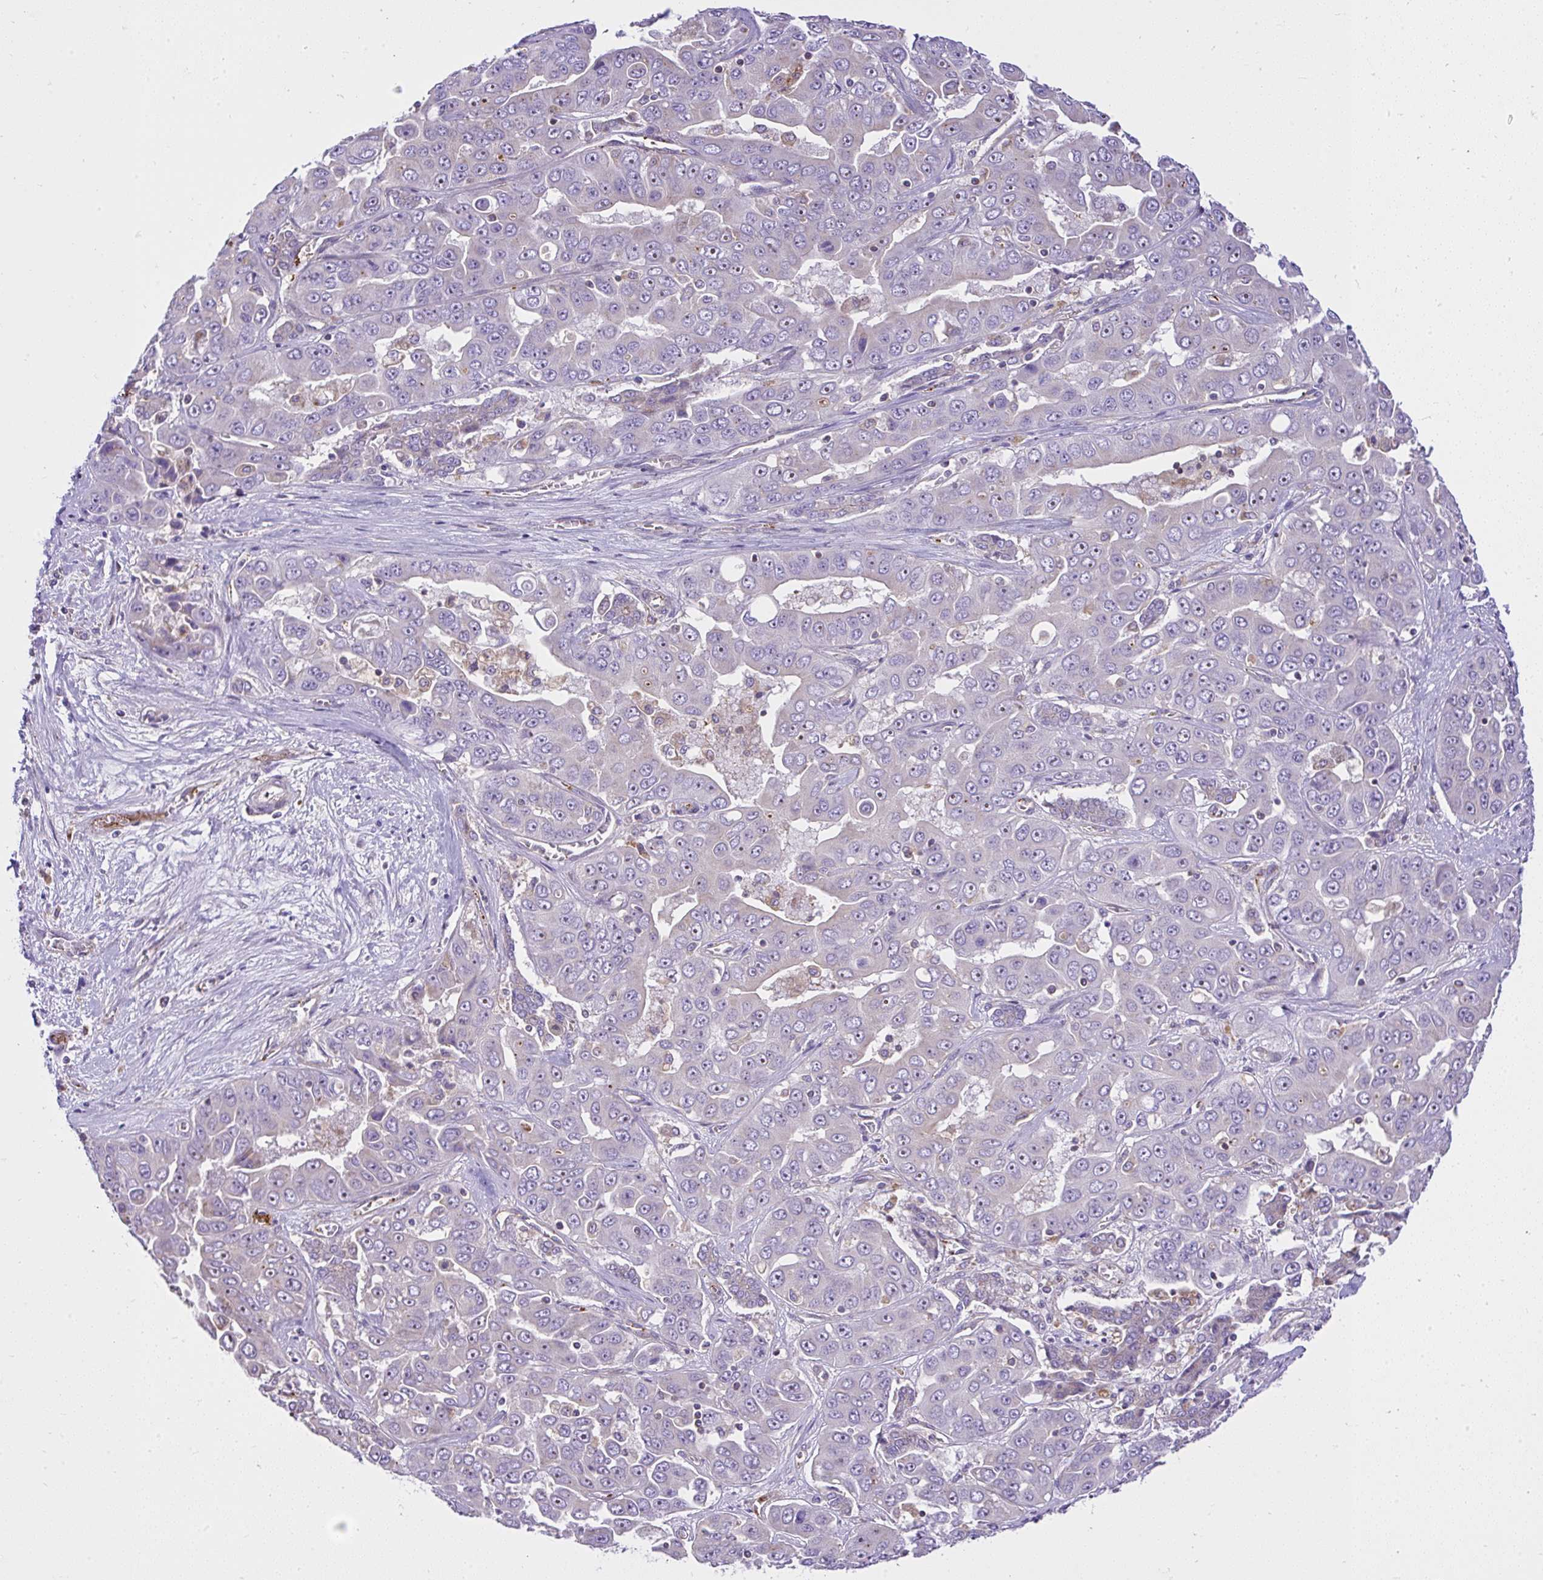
{"staining": {"intensity": "negative", "quantity": "none", "location": "none"}, "tissue": "liver cancer", "cell_type": "Tumor cells", "image_type": "cancer", "snomed": [{"axis": "morphology", "description": "Cholangiocarcinoma"}, {"axis": "topography", "description": "Liver"}], "caption": "This is an immunohistochemistry (IHC) histopathology image of human liver cancer (cholangiocarcinoma). There is no positivity in tumor cells.", "gene": "CCDC142", "patient": {"sex": "female", "age": 52}}